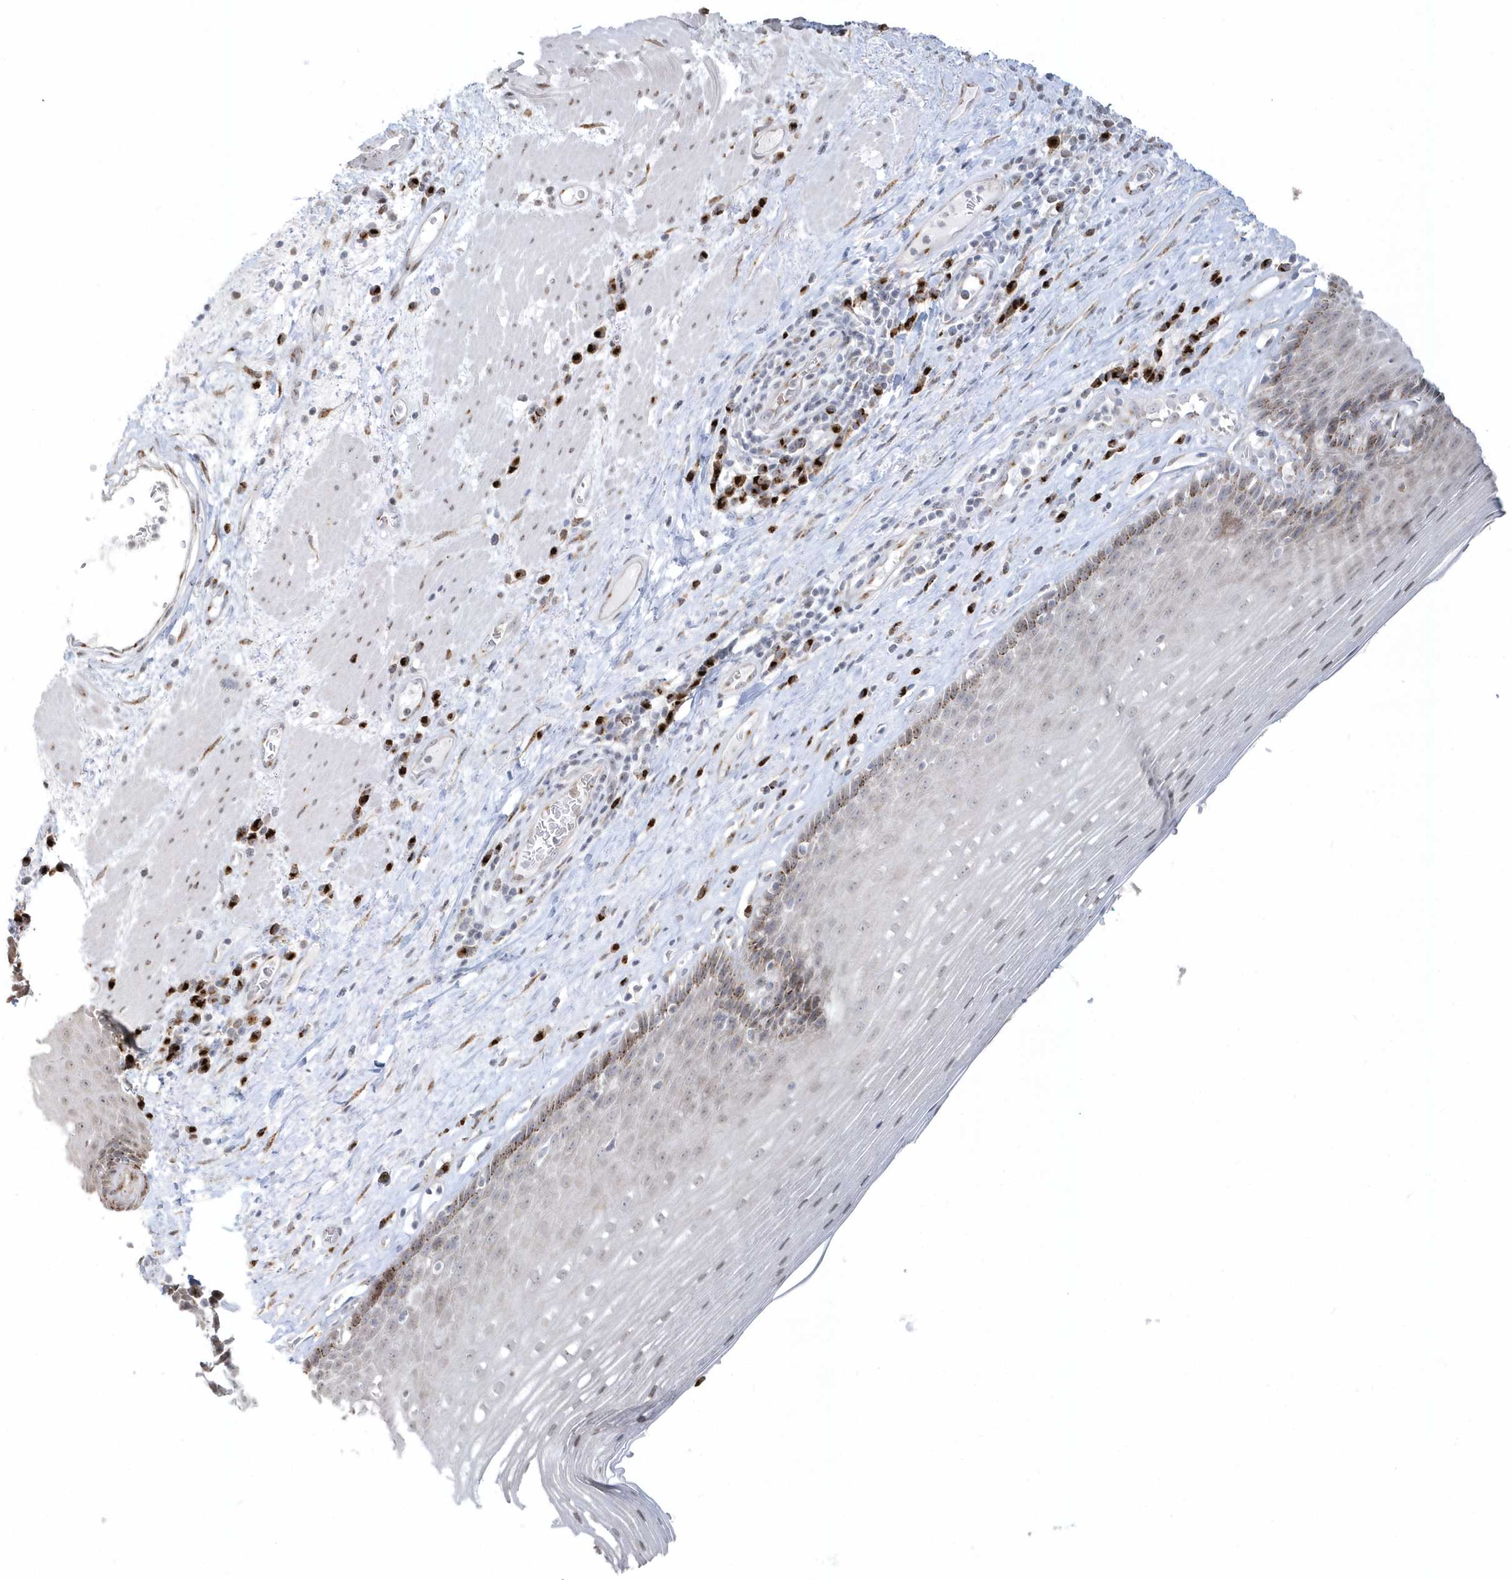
{"staining": {"intensity": "moderate", "quantity": "<25%", "location": "cytoplasmic/membranous"}, "tissue": "esophagus", "cell_type": "Squamous epithelial cells", "image_type": "normal", "snomed": [{"axis": "morphology", "description": "Normal tissue, NOS"}, {"axis": "topography", "description": "Esophagus"}], "caption": "Immunohistochemistry photomicrograph of benign esophagus: esophagus stained using immunohistochemistry (IHC) shows low levels of moderate protein expression localized specifically in the cytoplasmic/membranous of squamous epithelial cells, appearing as a cytoplasmic/membranous brown color.", "gene": "DHFR", "patient": {"sex": "male", "age": 62}}